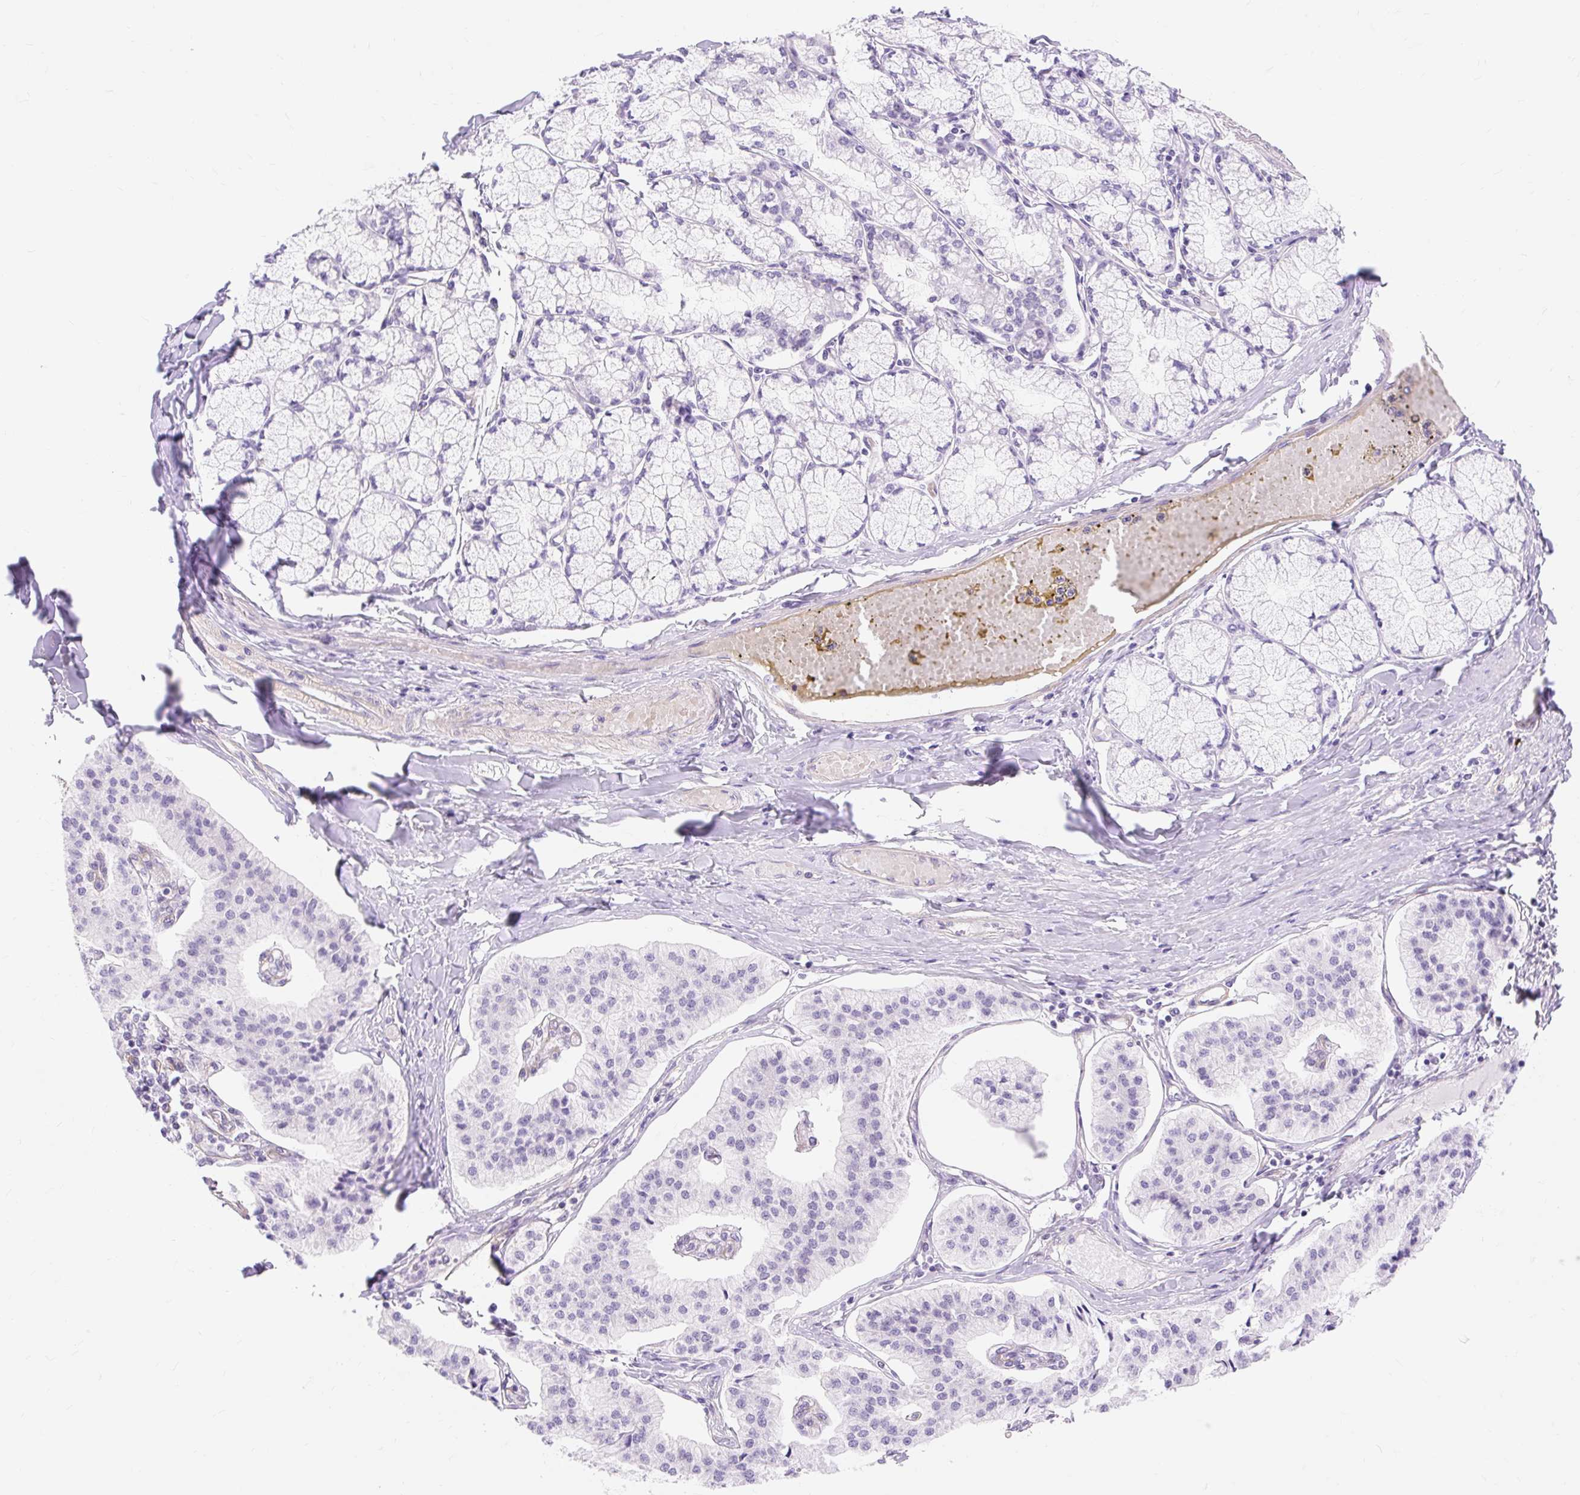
{"staining": {"intensity": "negative", "quantity": "none", "location": "none"}, "tissue": "pancreatic cancer", "cell_type": "Tumor cells", "image_type": "cancer", "snomed": [{"axis": "morphology", "description": "Adenocarcinoma, NOS"}, {"axis": "topography", "description": "Pancreas"}], "caption": "High power microscopy photomicrograph of an IHC photomicrograph of pancreatic cancer (adenocarcinoma), revealing no significant expression in tumor cells. The staining was performed using DAB to visualize the protein expression in brown, while the nuclei were stained in blue with hematoxylin (Magnification: 20x).", "gene": "OBP2A", "patient": {"sex": "female", "age": 50}}